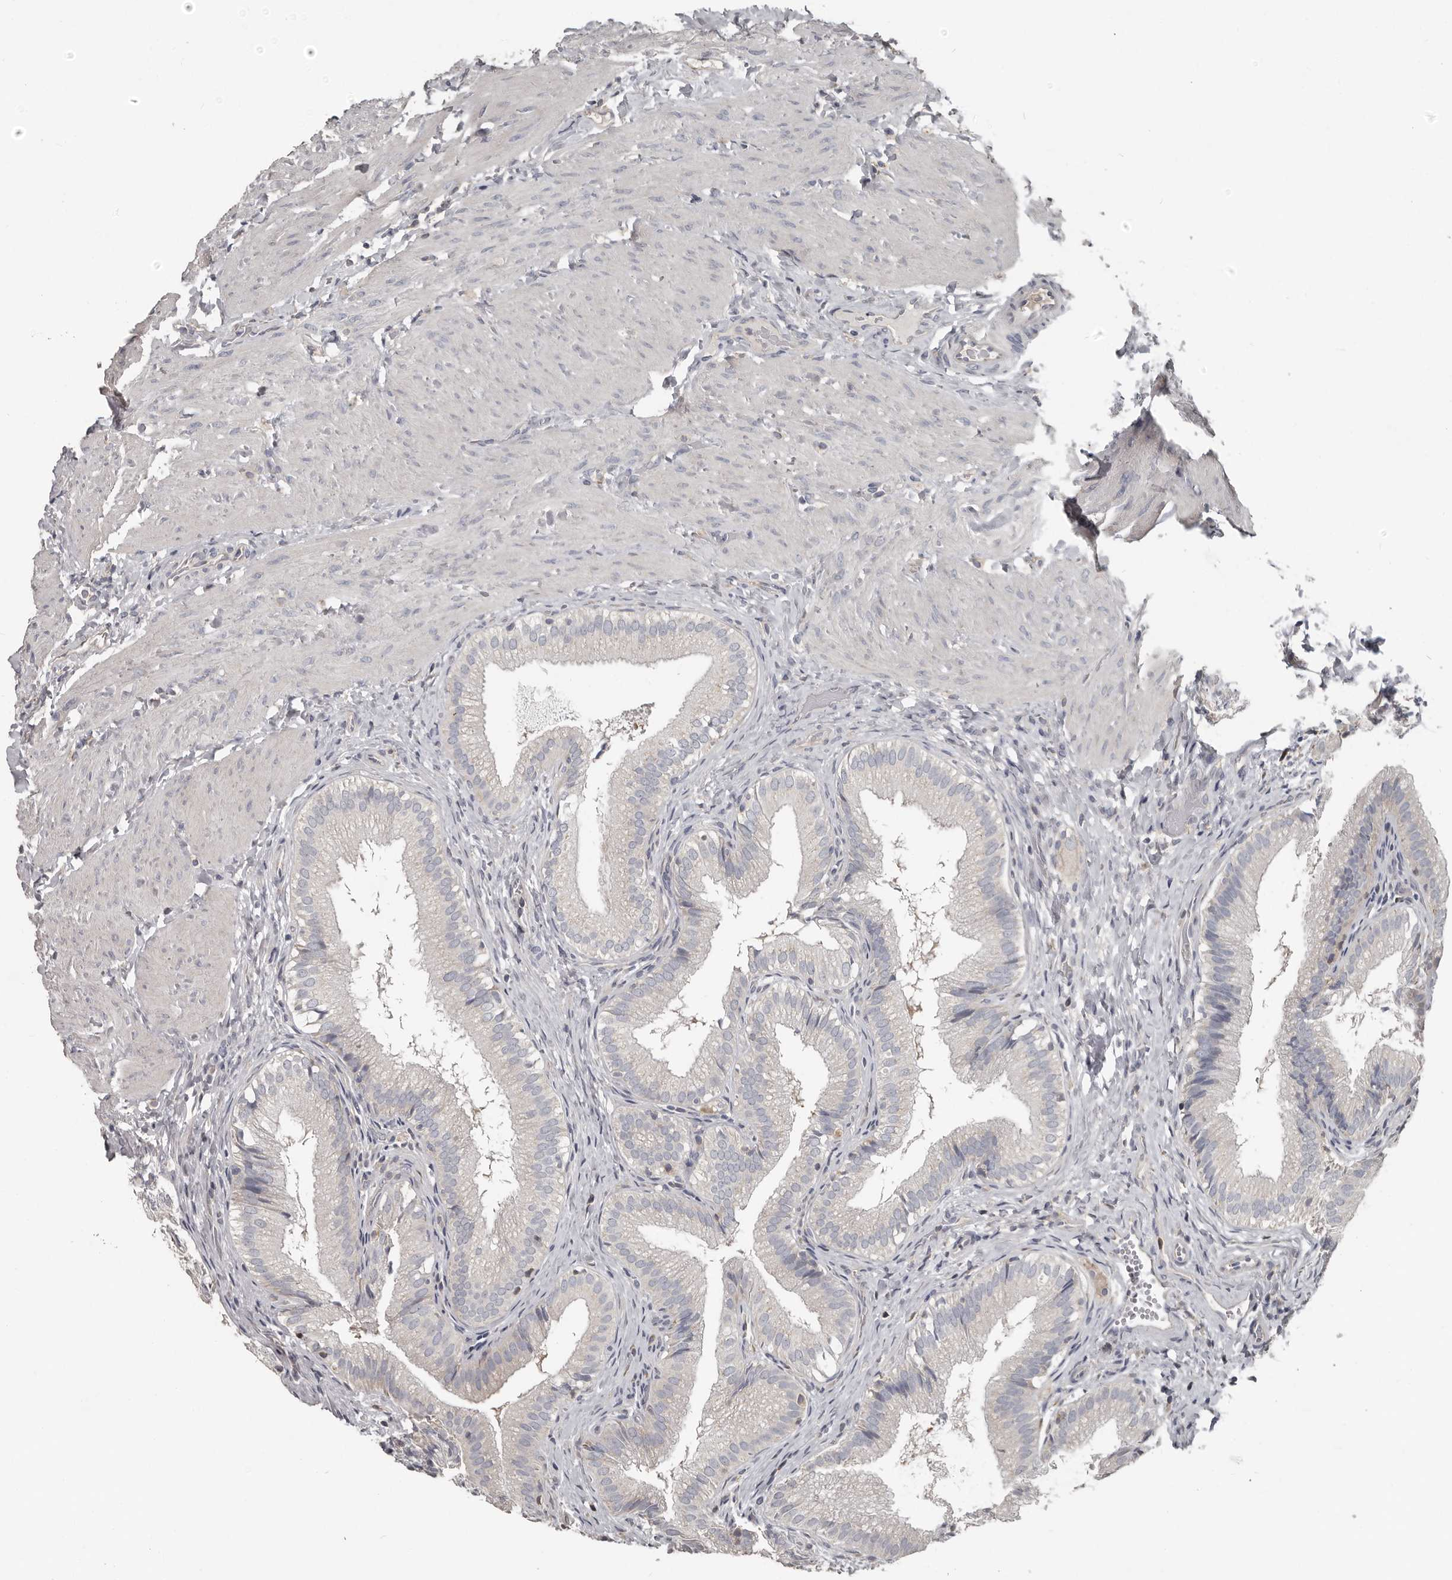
{"staining": {"intensity": "negative", "quantity": "none", "location": "none"}, "tissue": "gallbladder", "cell_type": "Glandular cells", "image_type": "normal", "snomed": [{"axis": "morphology", "description": "Normal tissue, NOS"}, {"axis": "topography", "description": "Gallbladder"}], "caption": "High magnification brightfield microscopy of benign gallbladder stained with DAB (3,3'-diaminobenzidine) (brown) and counterstained with hematoxylin (blue): glandular cells show no significant expression.", "gene": "CA6", "patient": {"sex": "female", "age": 30}}